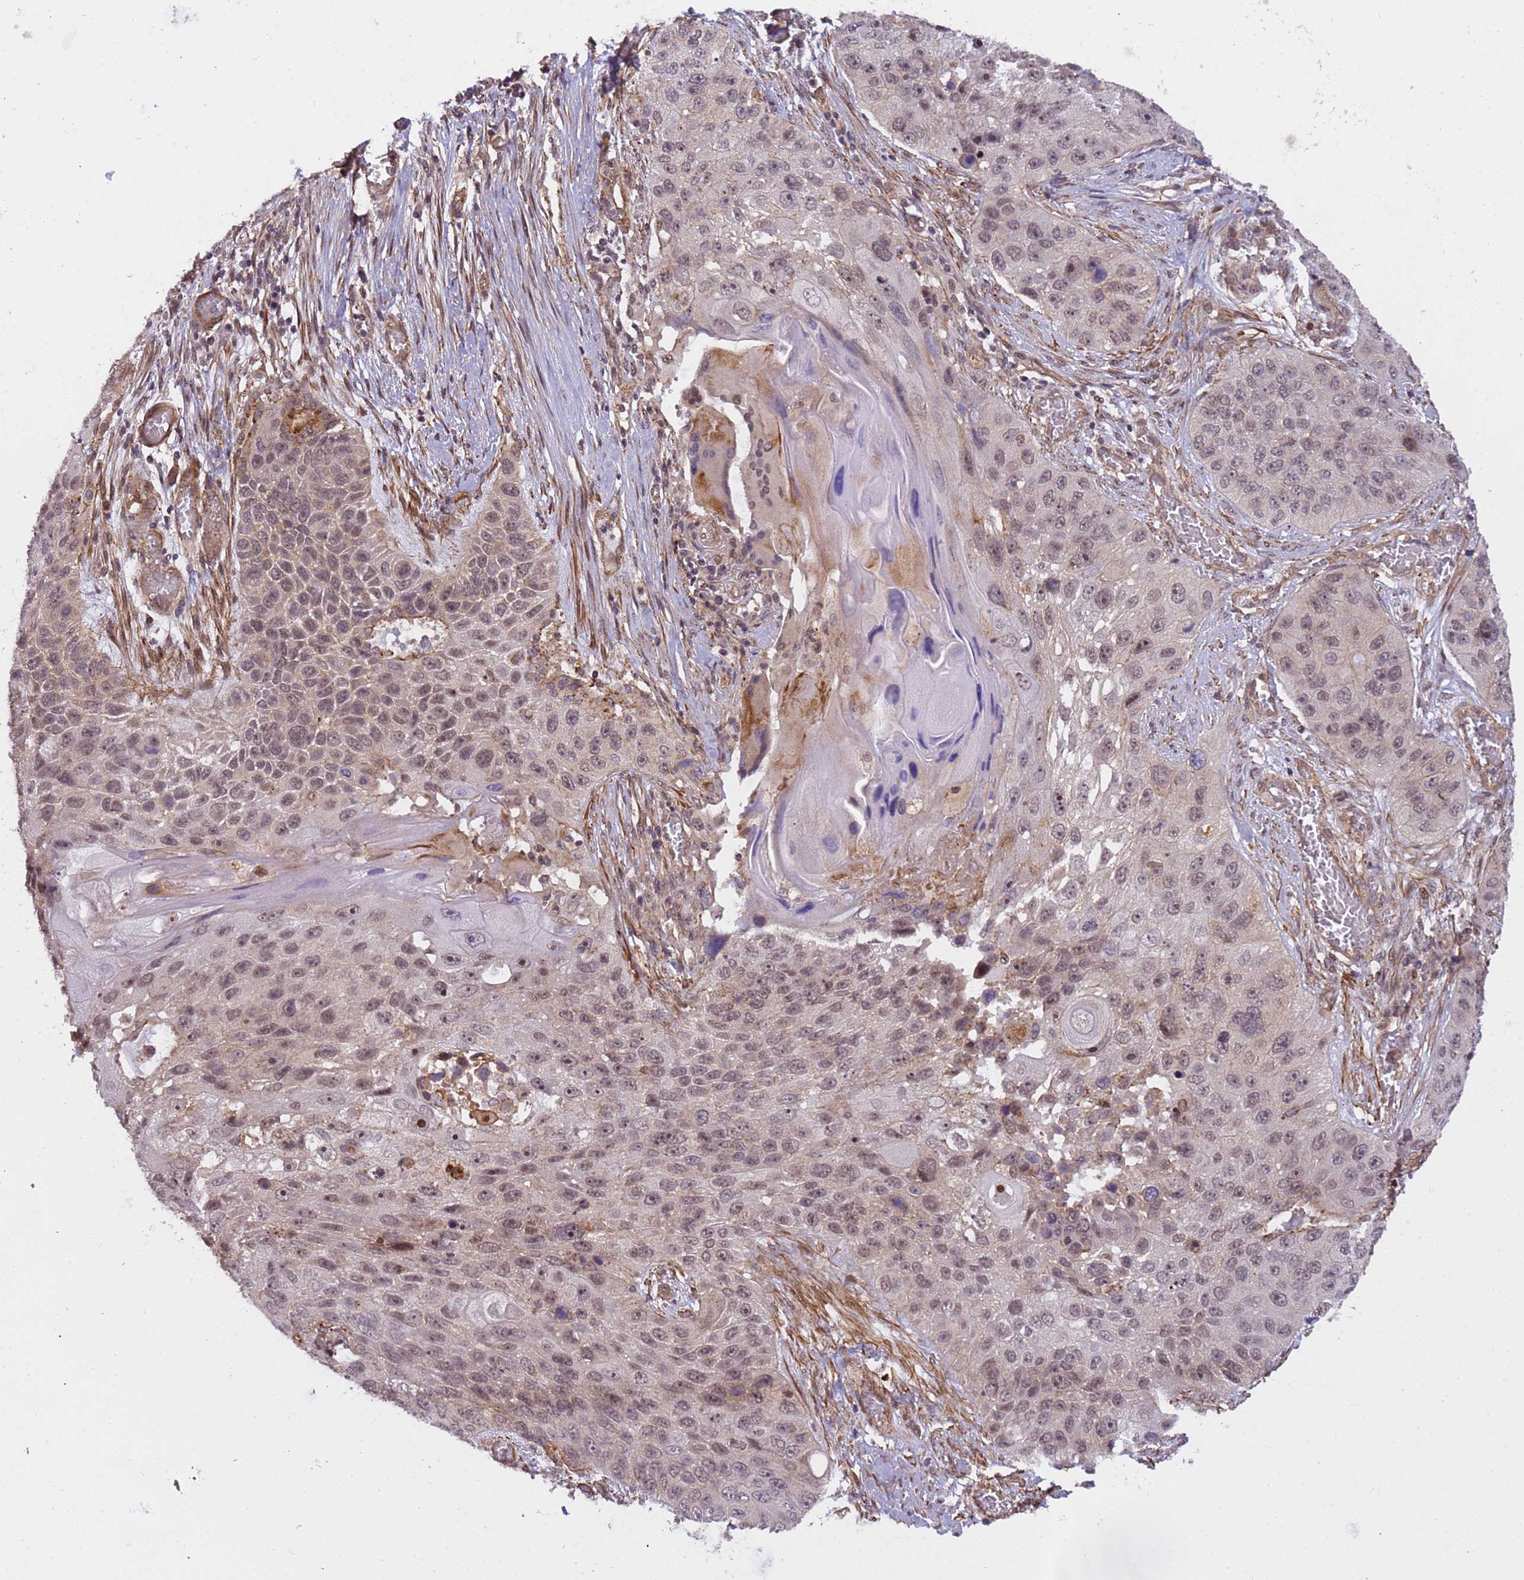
{"staining": {"intensity": "moderate", "quantity": "25%-75%", "location": "cytoplasmic/membranous,nuclear"}, "tissue": "lung cancer", "cell_type": "Tumor cells", "image_type": "cancer", "snomed": [{"axis": "morphology", "description": "Adenocarcinoma, NOS"}, {"axis": "topography", "description": "Lung"}], "caption": "Moderate cytoplasmic/membranous and nuclear expression is seen in about 25%-75% of tumor cells in lung cancer.", "gene": "EMC2", "patient": {"sex": "male", "age": 64}}